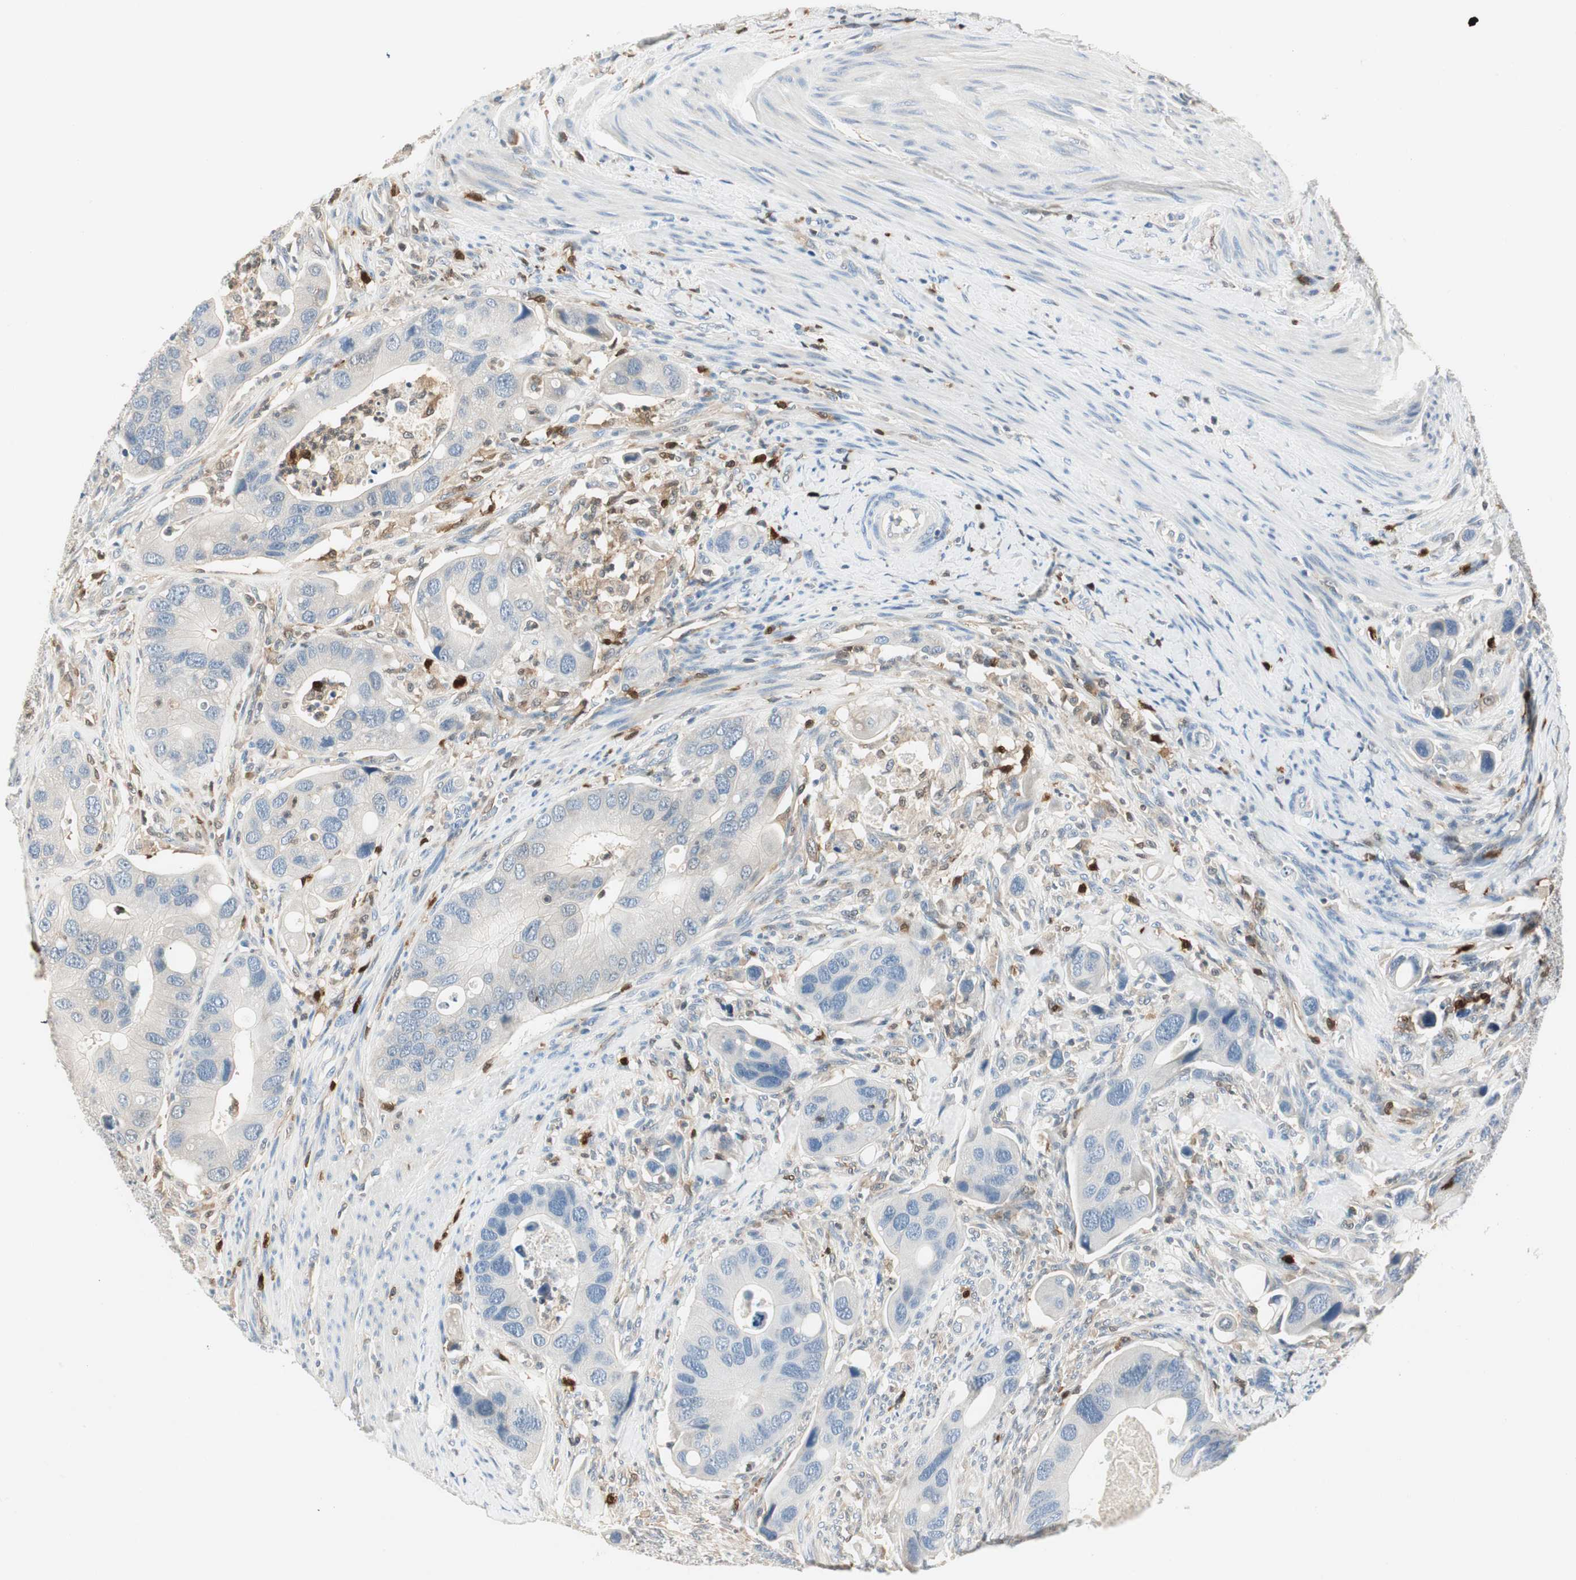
{"staining": {"intensity": "negative", "quantity": "none", "location": "none"}, "tissue": "colorectal cancer", "cell_type": "Tumor cells", "image_type": "cancer", "snomed": [{"axis": "morphology", "description": "Adenocarcinoma, NOS"}, {"axis": "topography", "description": "Rectum"}], "caption": "Histopathology image shows no protein expression in tumor cells of colorectal cancer tissue. (DAB (3,3'-diaminobenzidine) IHC, high magnification).", "gene": "COTL1", "patient": {"sex": "female", "age": 57}}